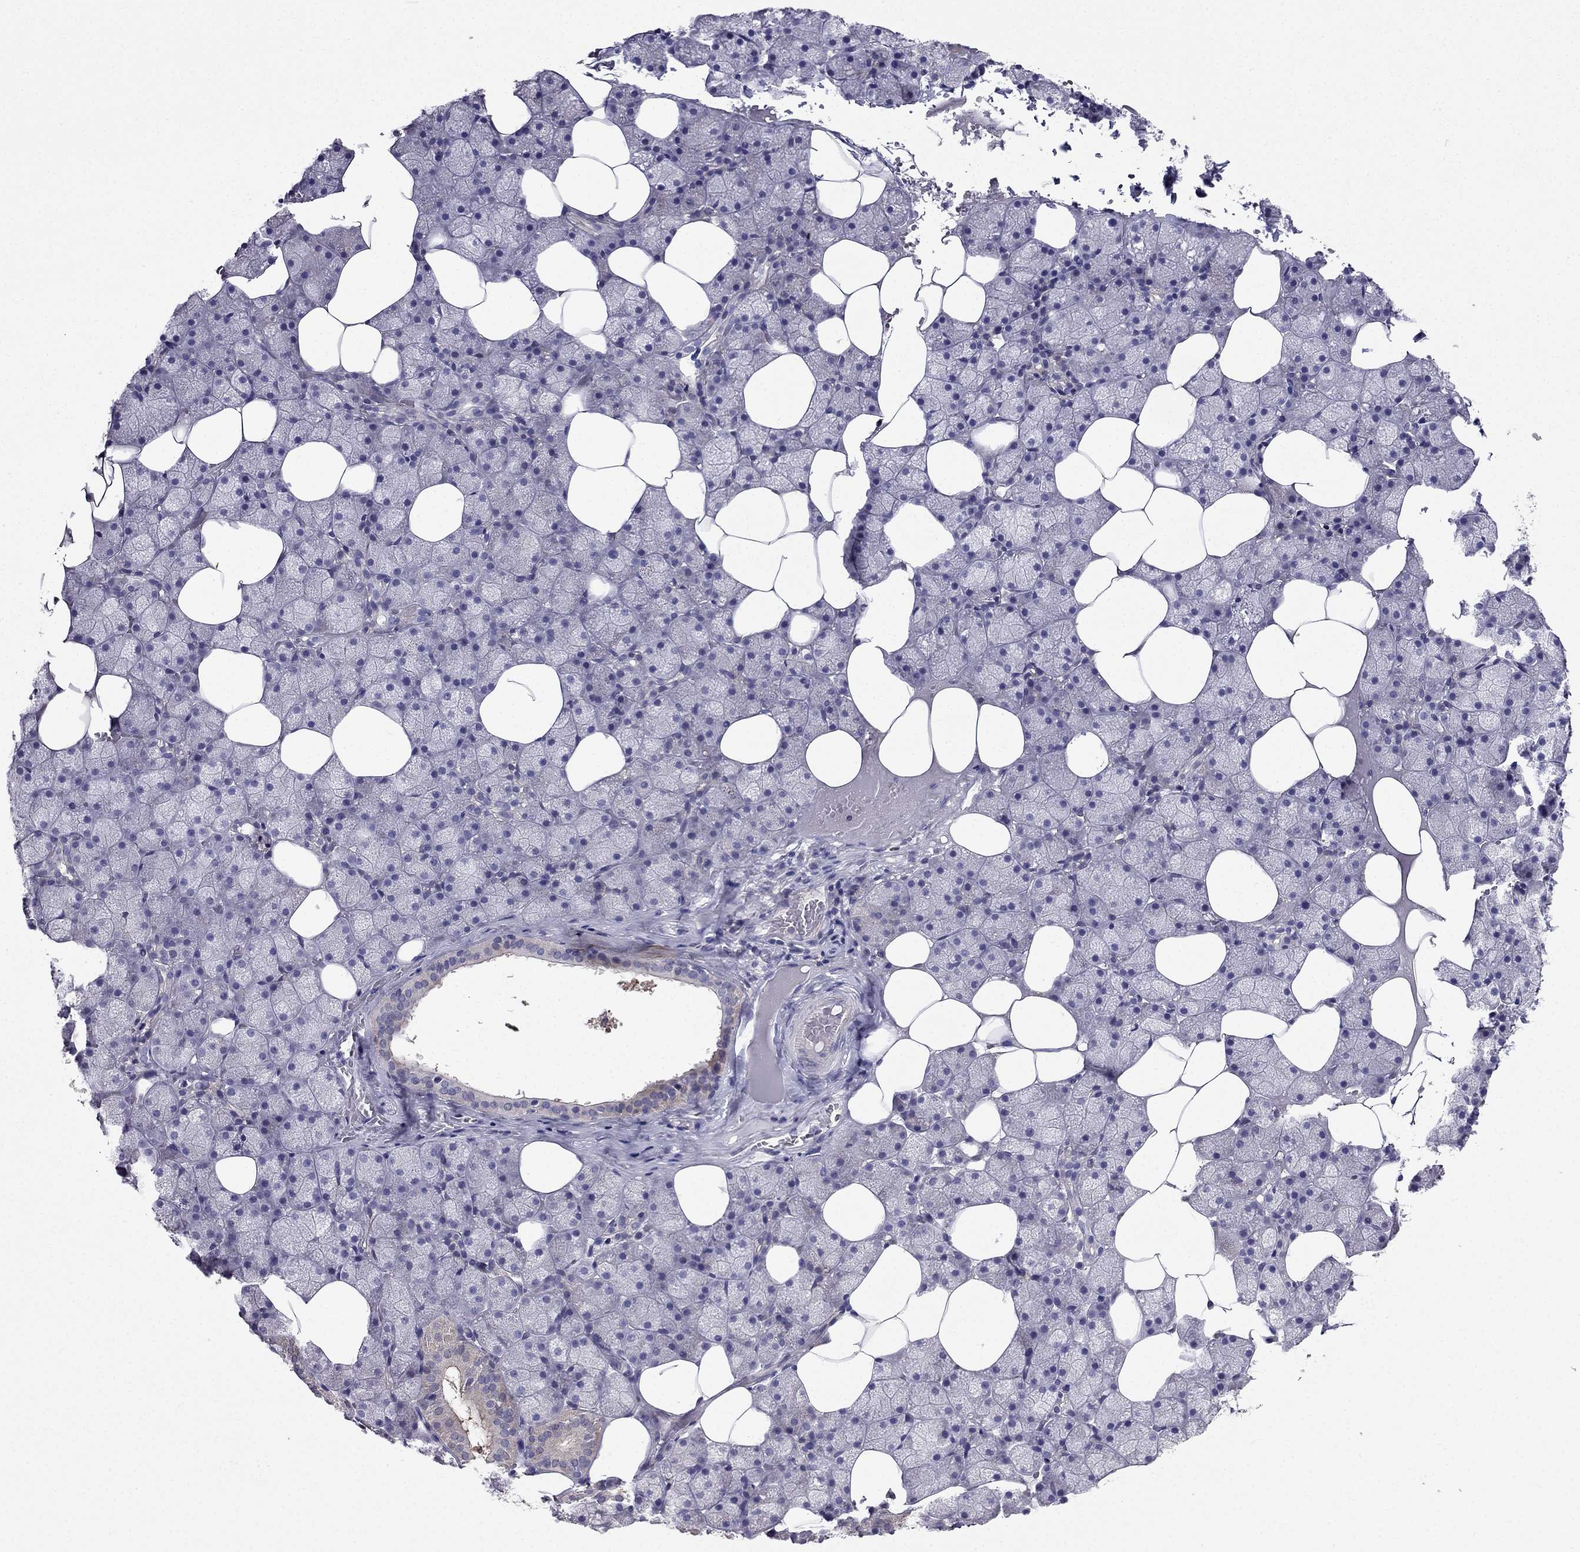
{"staining": {"intensity": "negative", "quantity": "none", "location": "none"}, "tissue": "salivary gland", "cell_type": "Glandular cells", "image_type": "normal", "snomed": [{"axis": "morphology", "description": "Normal tissue, NOS"}, {"axis": "topography", "description": "Salivary gland"}], "caption": "A high-resolution image shows immunohistochemistry (IHC) staining of normal salivary gland, which reveals no significant positivity in glandular cells.", "gene": "AS3MT", "patient": {"sex": "male", "age": 38}}